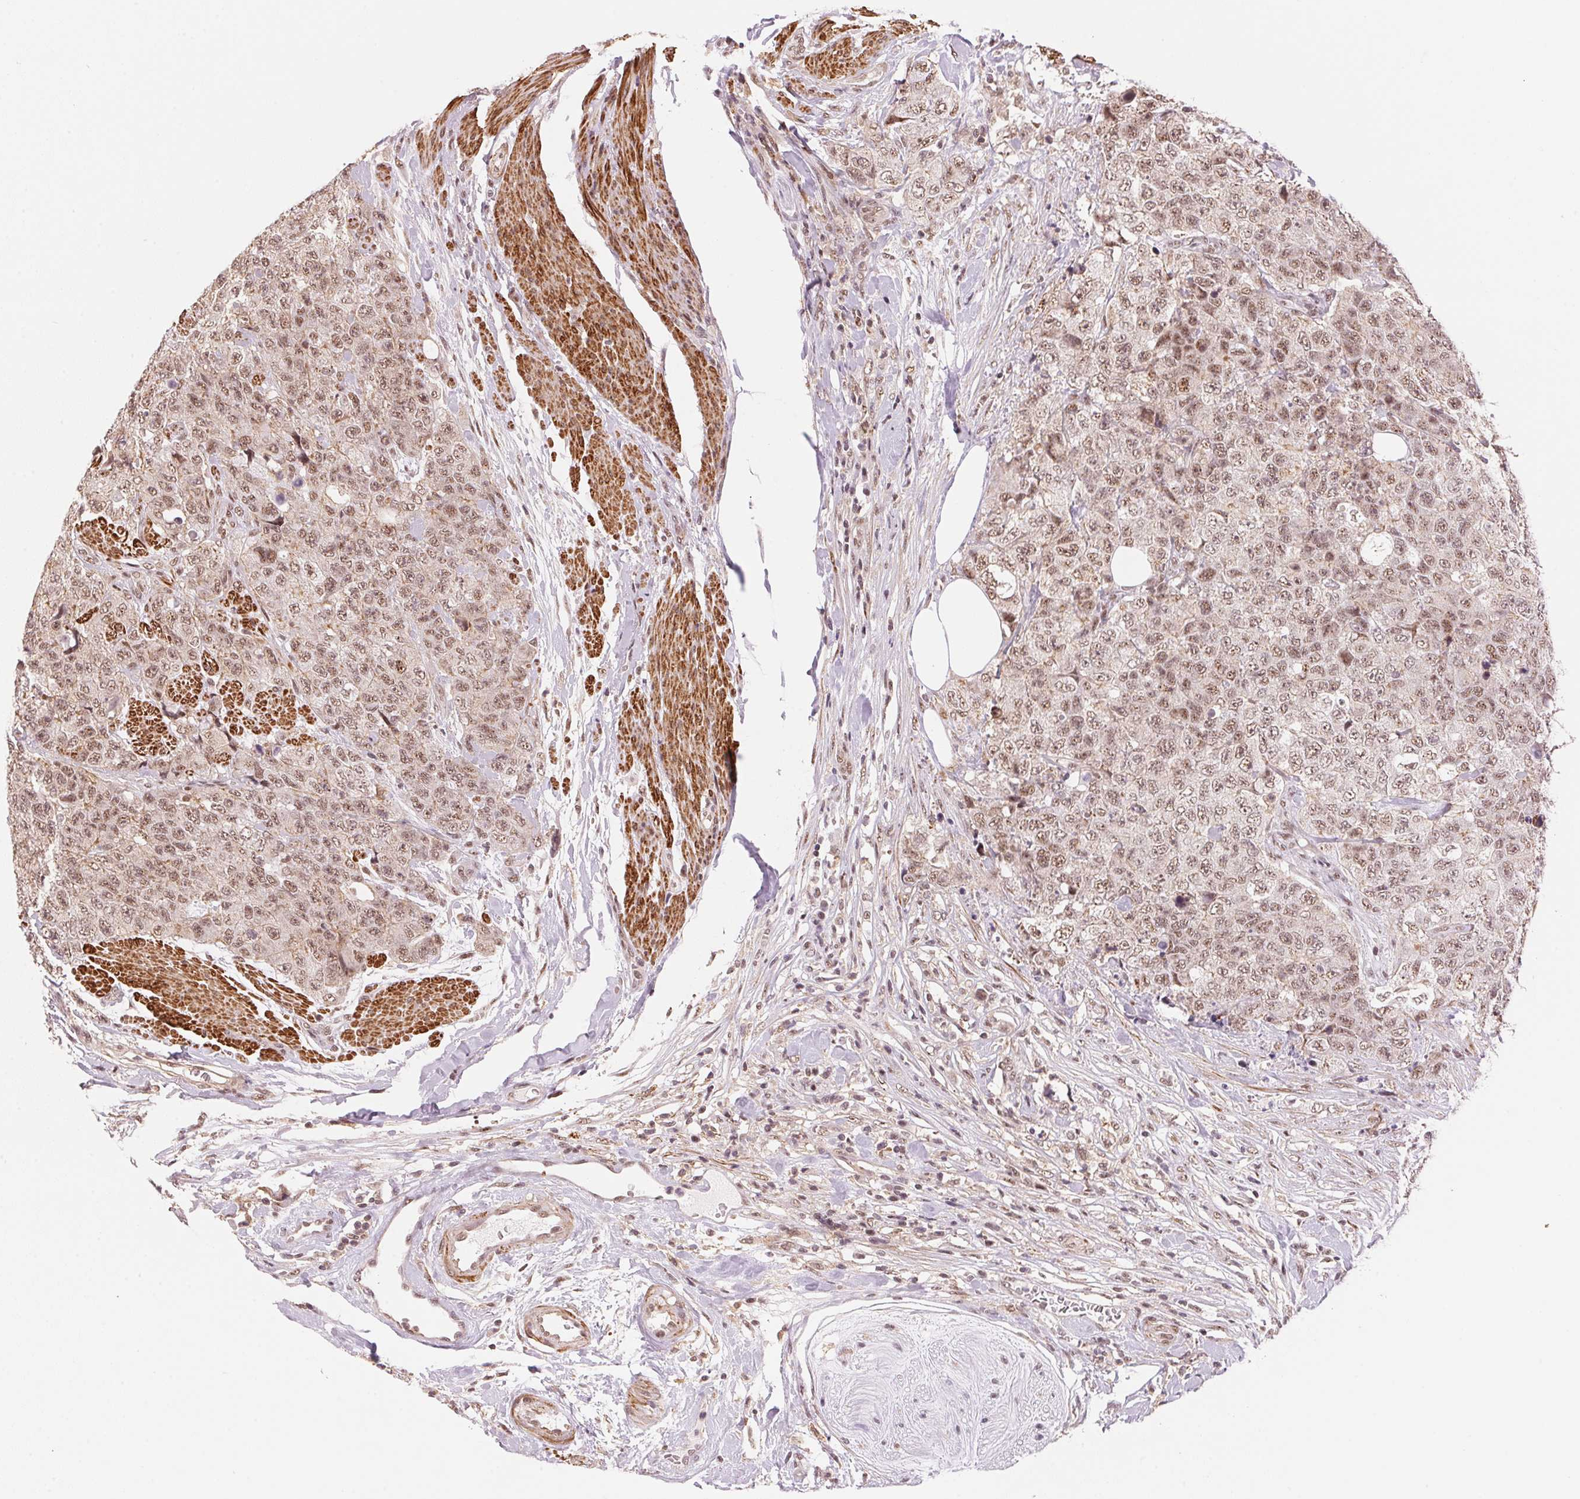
{"staining": {"intensity": "moderate", "quantity": ">75%", "location": "nuclear"}, "tissue": "urothelial cancer", "cell_type": "Tumor cells", "image_type": "cancer", "snomed": [{"axis": "morphology", "description": "Urothelial carcinoma, High grade"}, {"axis": "topography", "description": "Urinary bladder"}], "caption": "Urothelial cancer stained with a brown dye displays moderate nuclear positive staining in approximately >75% of tumor cells.", "gene": "HNRNPDL", "patient": {"sex": "female", "age": 78}}